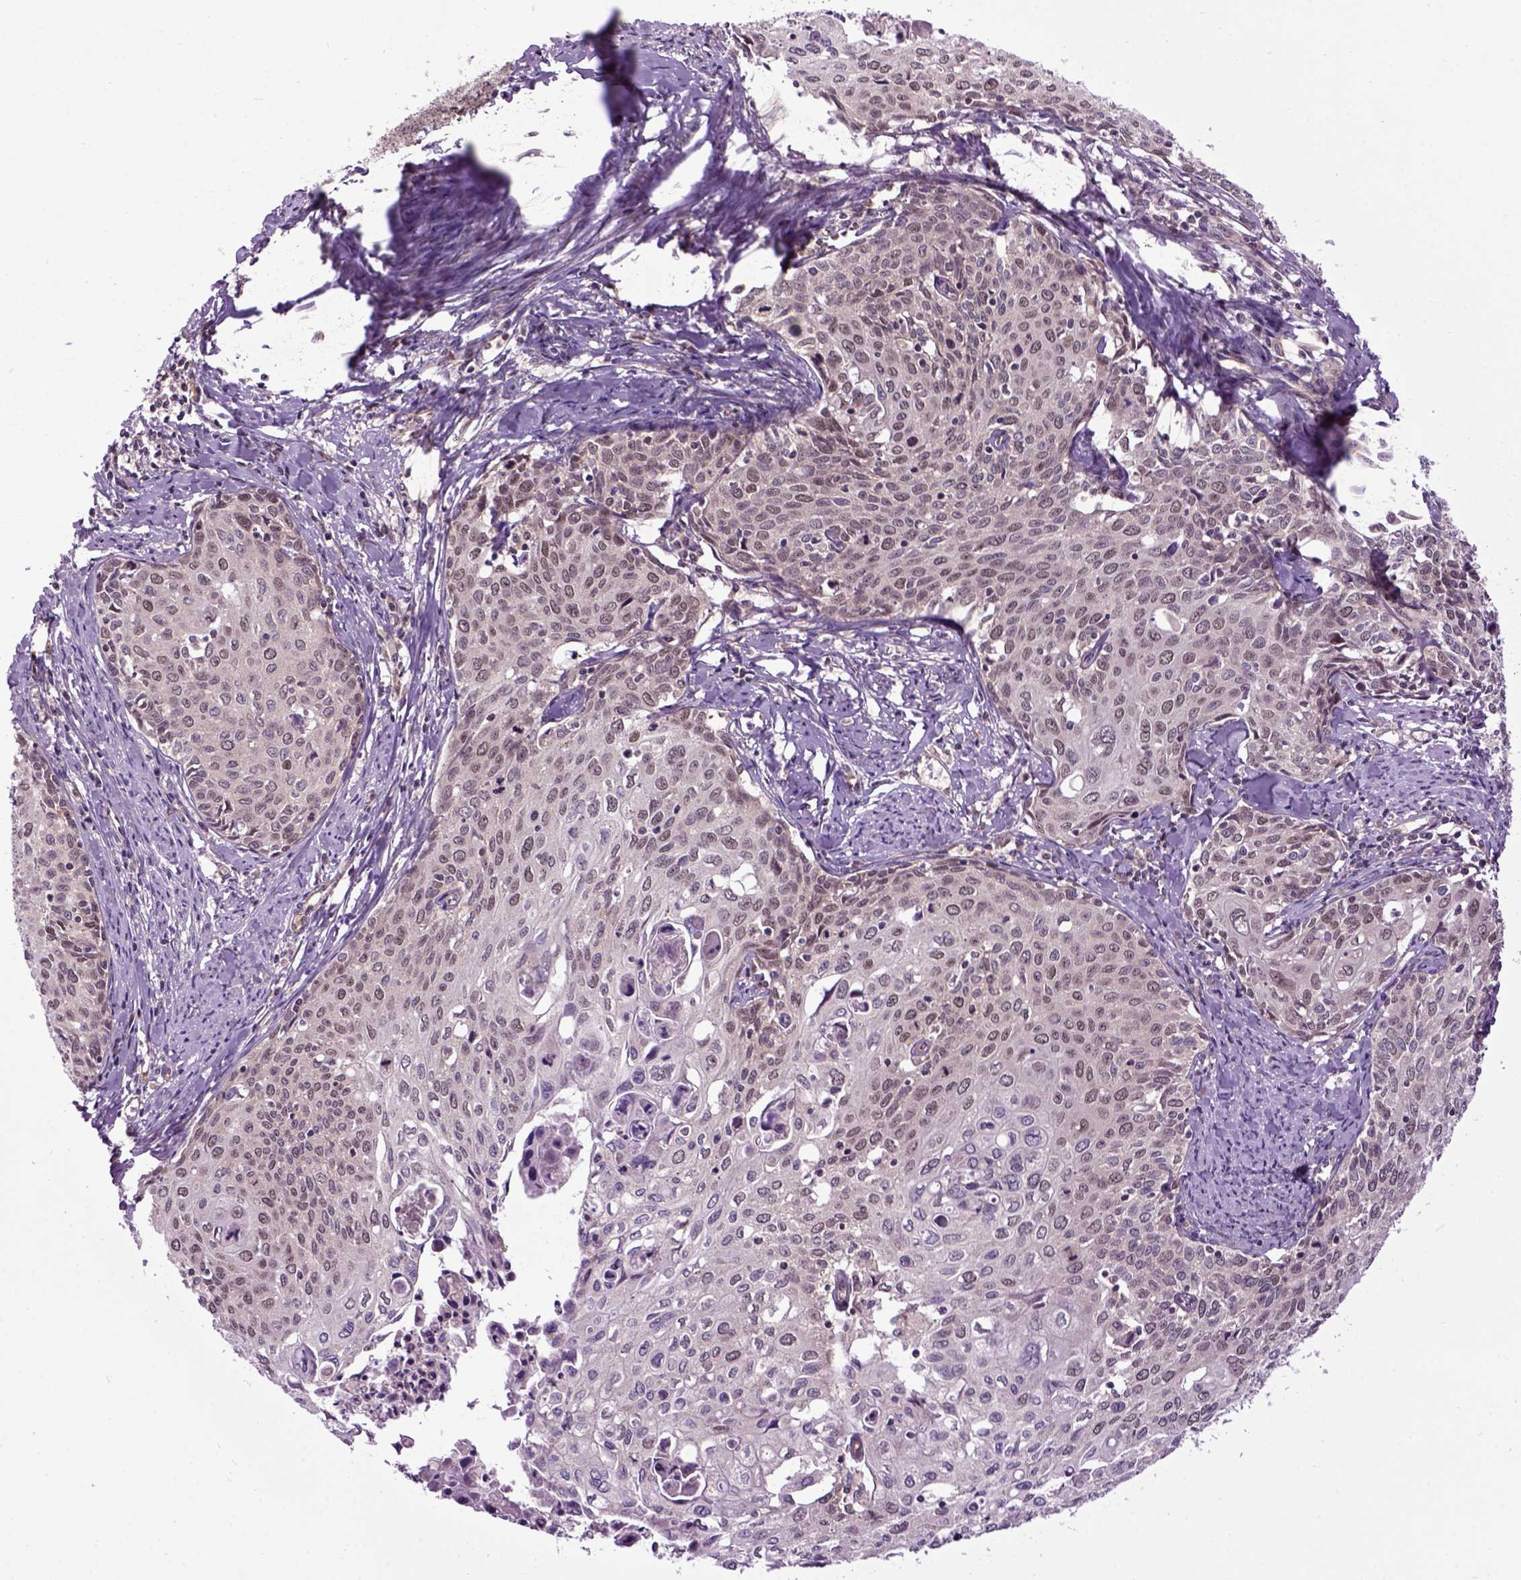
{"staining": {"intensity": "moderate", "quantity": "<25%", "location": "nuclear"}, "tissue": "cervical cancer", "cell_type": "Tumor cells", "image_type": "cancer", "snomed": [{"axis": "morphology", "description": "Squamous cell carcinoma, NOS"}, {"axis": "topography", "description": "Cervix"}], "caption": "Tumor cells exhibit low levels of moderate nuclear expression in approximately <25% of cells in human cervical cancer. The staining is performed using DAB (3,3'-diaminobenzidine) brown chromogen to label protein expression. The nuclei are counter-stained blue using hematoxylin.", "gene": "WDR48", "patient": {"sex": "female", "age": 62}}